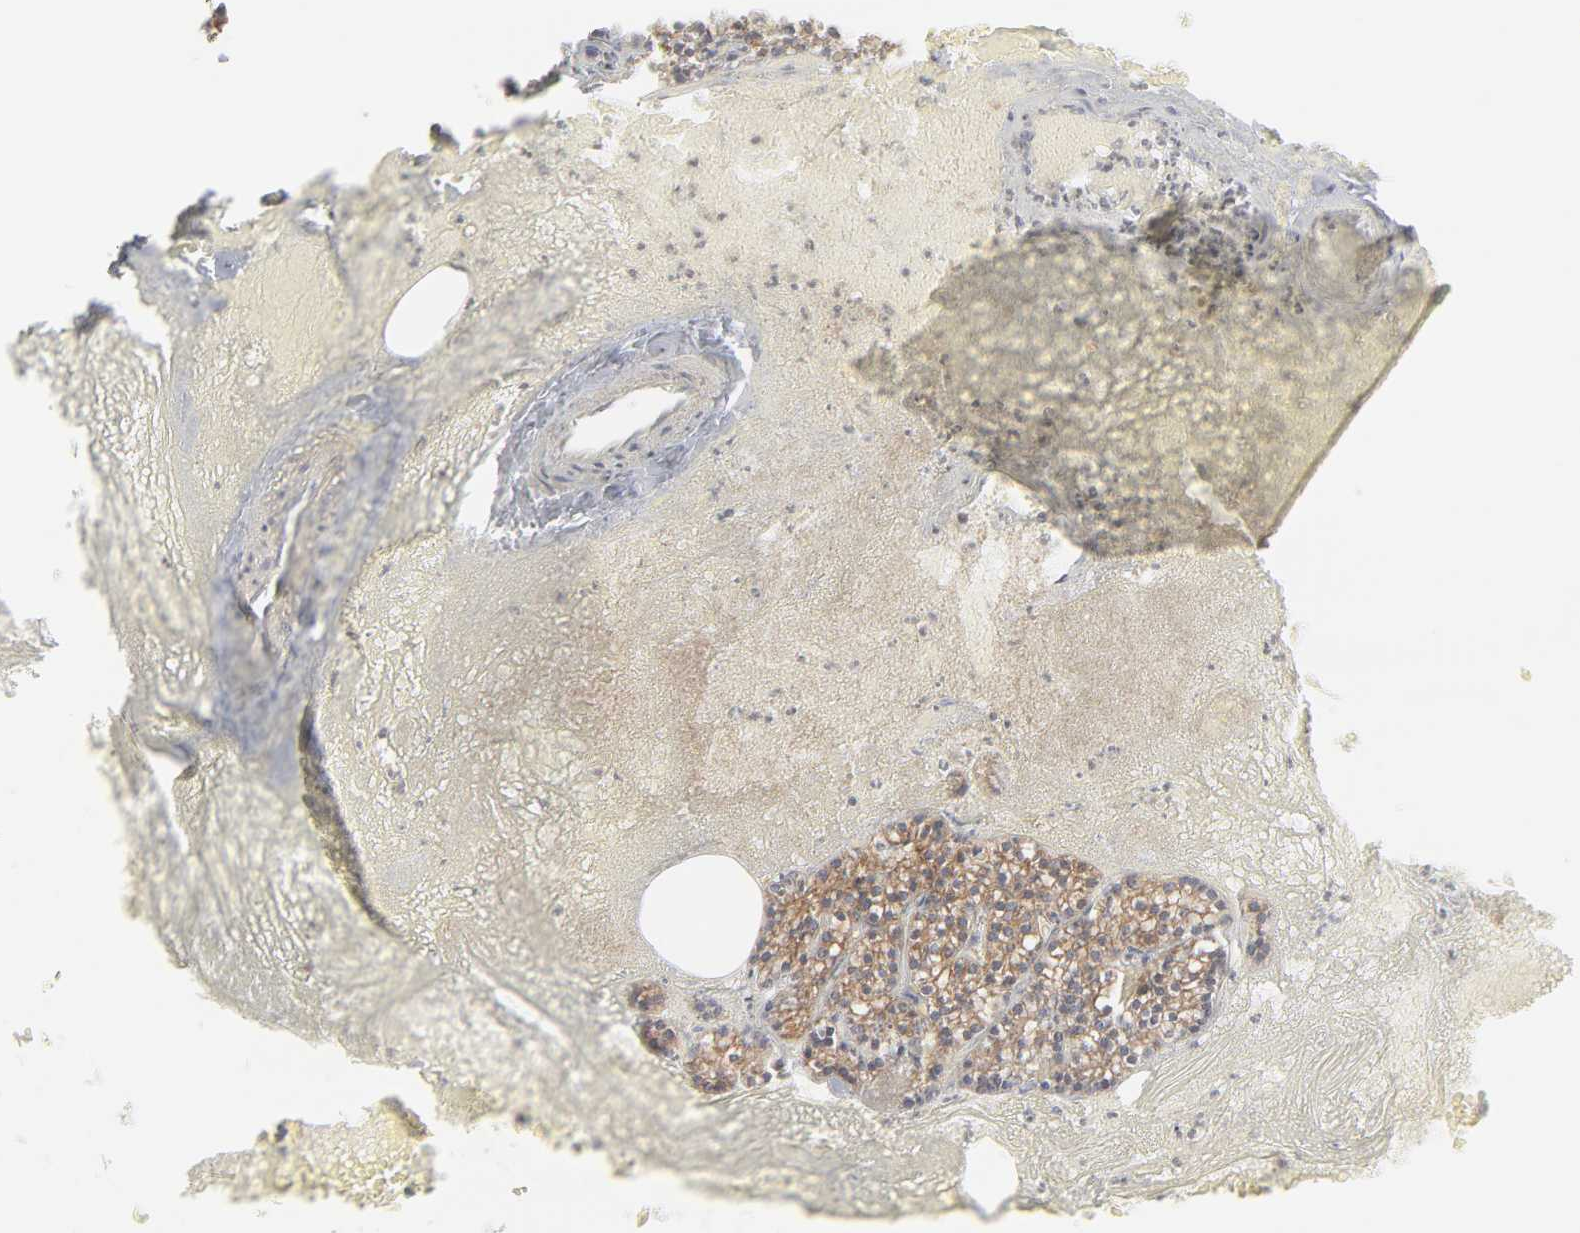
{"staining": {"intensity": "moderate", "quantity": ">75%", "location": "cytoplasmic/membranous"}, "tissue": "parathyroid gland", "cell_type": "Glandular cells", "image_type": "normal", "snomed": [{"axis": "morphology", "description": "Normal tissue, NOS"}, {"axis": "topography", "description": "Parathyroid gland"}], "caption": "Immunohistochemical staining of normal parathyroid gland displays moderate cytoplasmic/membranous protein expression in approximately >75% of glandular cells.", "gene": "PPFIBP2", "patient": {"sex": "male", "age": 51}}